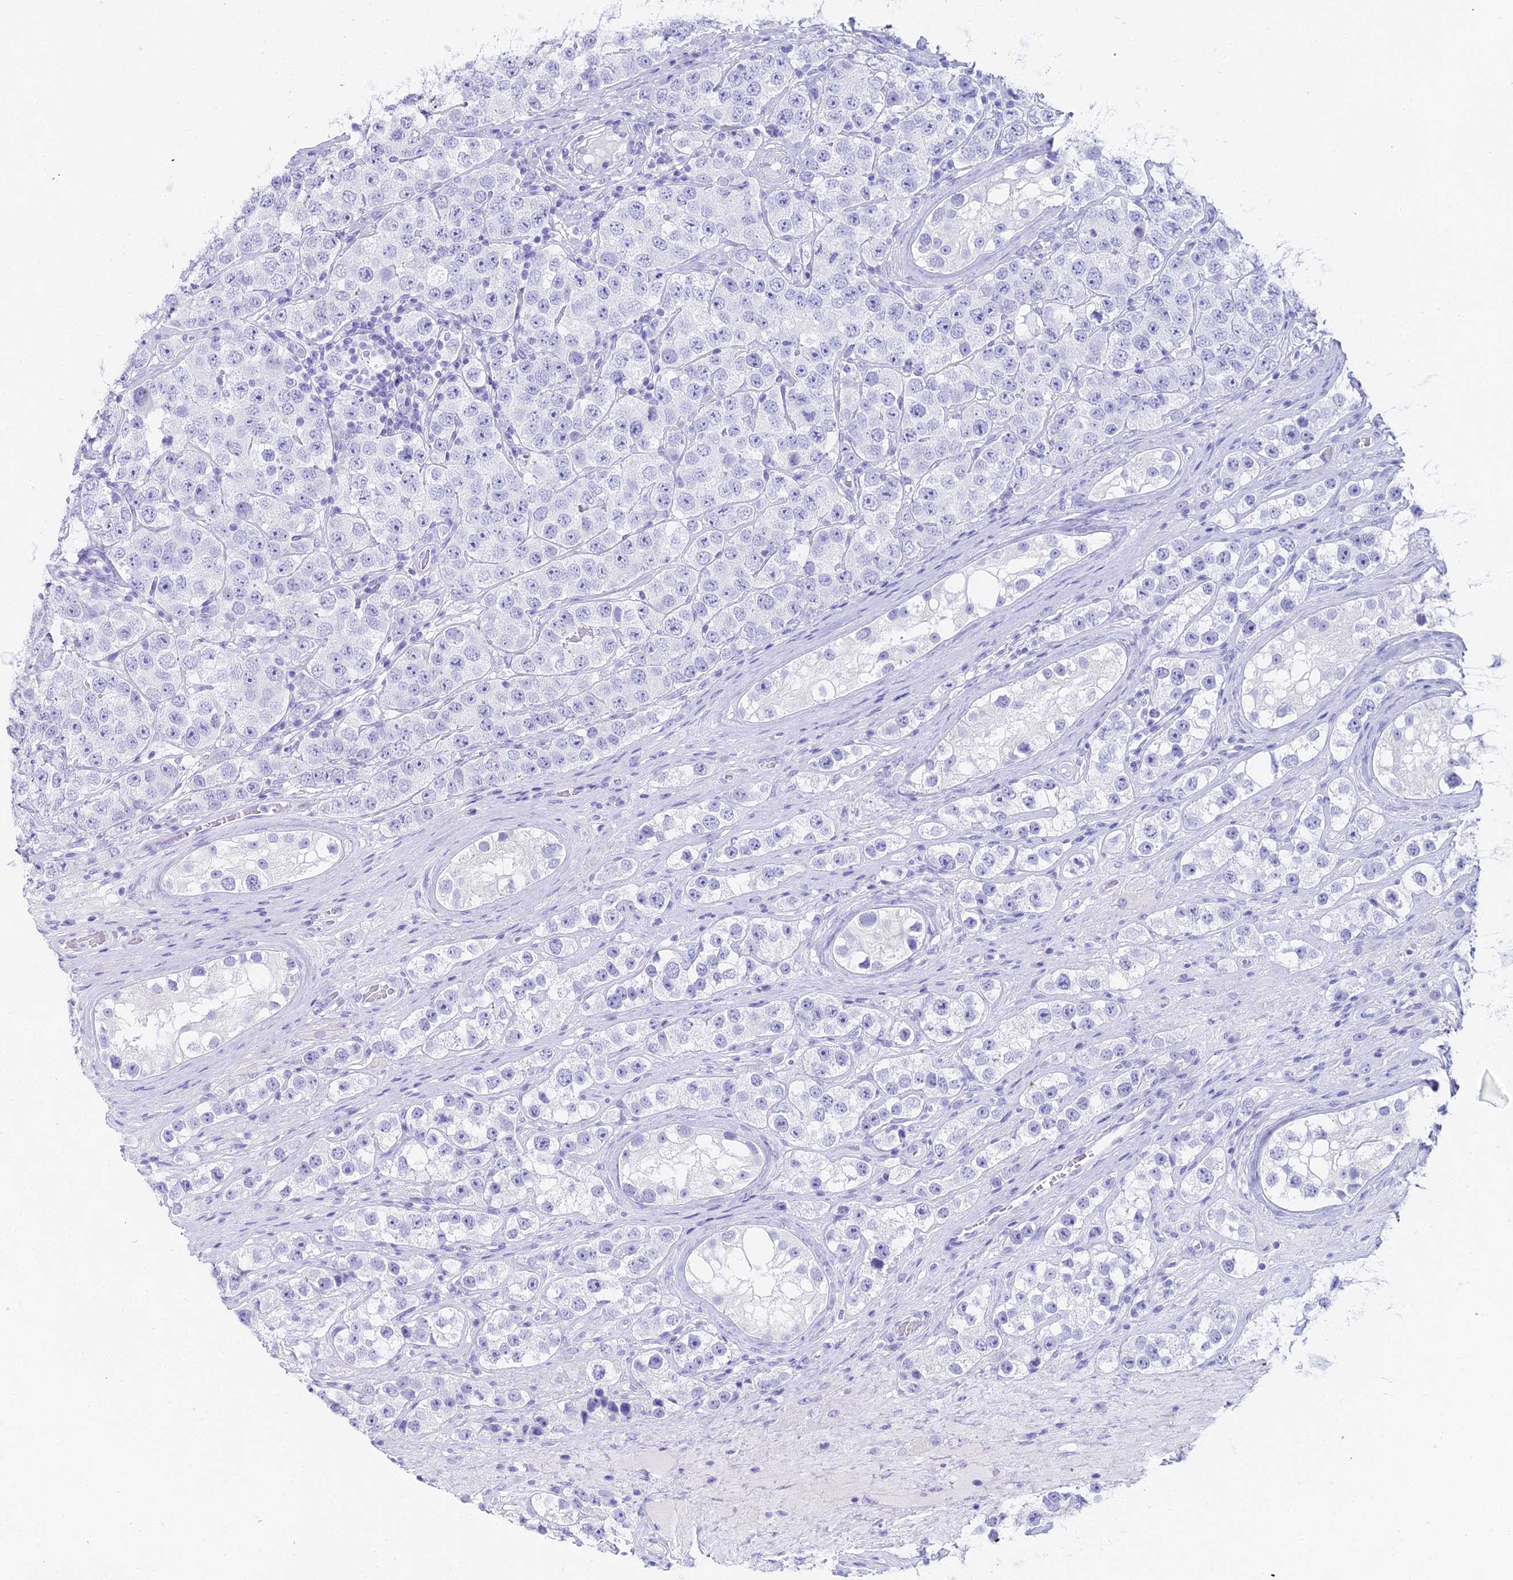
{"staining": {"intensity": "negative", "quantity": "none", "location": "none"}, "tissue": "testis cancer", "cell_type": "Tumor cells", "image_type": "cancer", "snomed": [{"axis": "morphology", "description": "Seminoma, NOS"}, {"axis": "topography", "description": "Testis"}], "caption": "Immunohistochemistry histopathology image of neoplastic tissue: human testis cancer (seminoma) stained with DAB reveals no significant protein positivity in tumor cells.", "gene": "CGB2", "patient": {"sex": "male", "age": 28}}